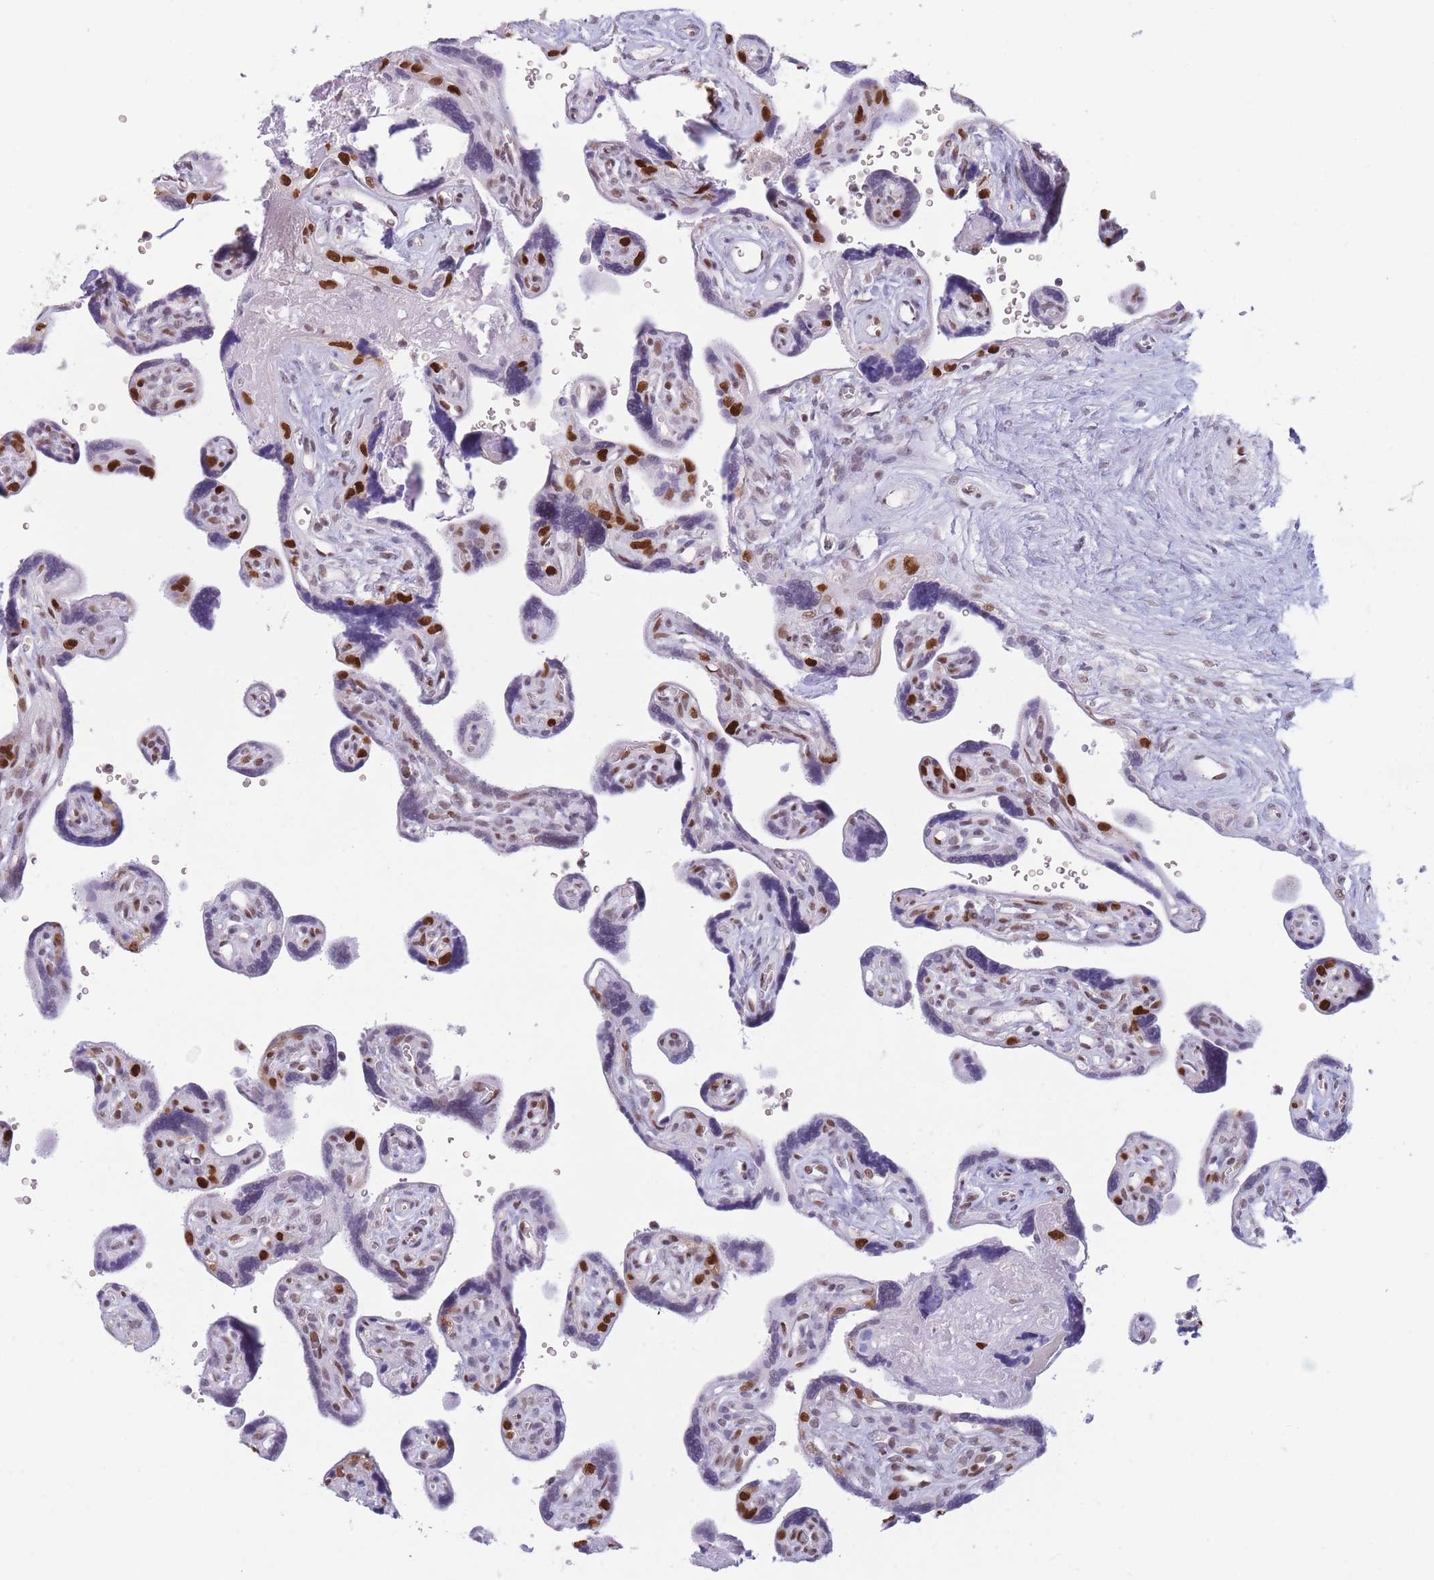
{"staining": {"intensity": "moderate", "quantity": ">75%", "location": "nuclear"}, "tissue": "placenta", "cell_type": "Decidual cells", "image_type": "normal", "snomed": [{"axis": "morphology", "description": "Normal tissue, NOS"}, {"axis": "topography", "description": "Placenta"}], "caption": "Moderate nuclear staining is present in about >75% of decidual cells in normal placenta.", "gene": "ARID3B", "patient": {"sex": "female", "age": 39}}